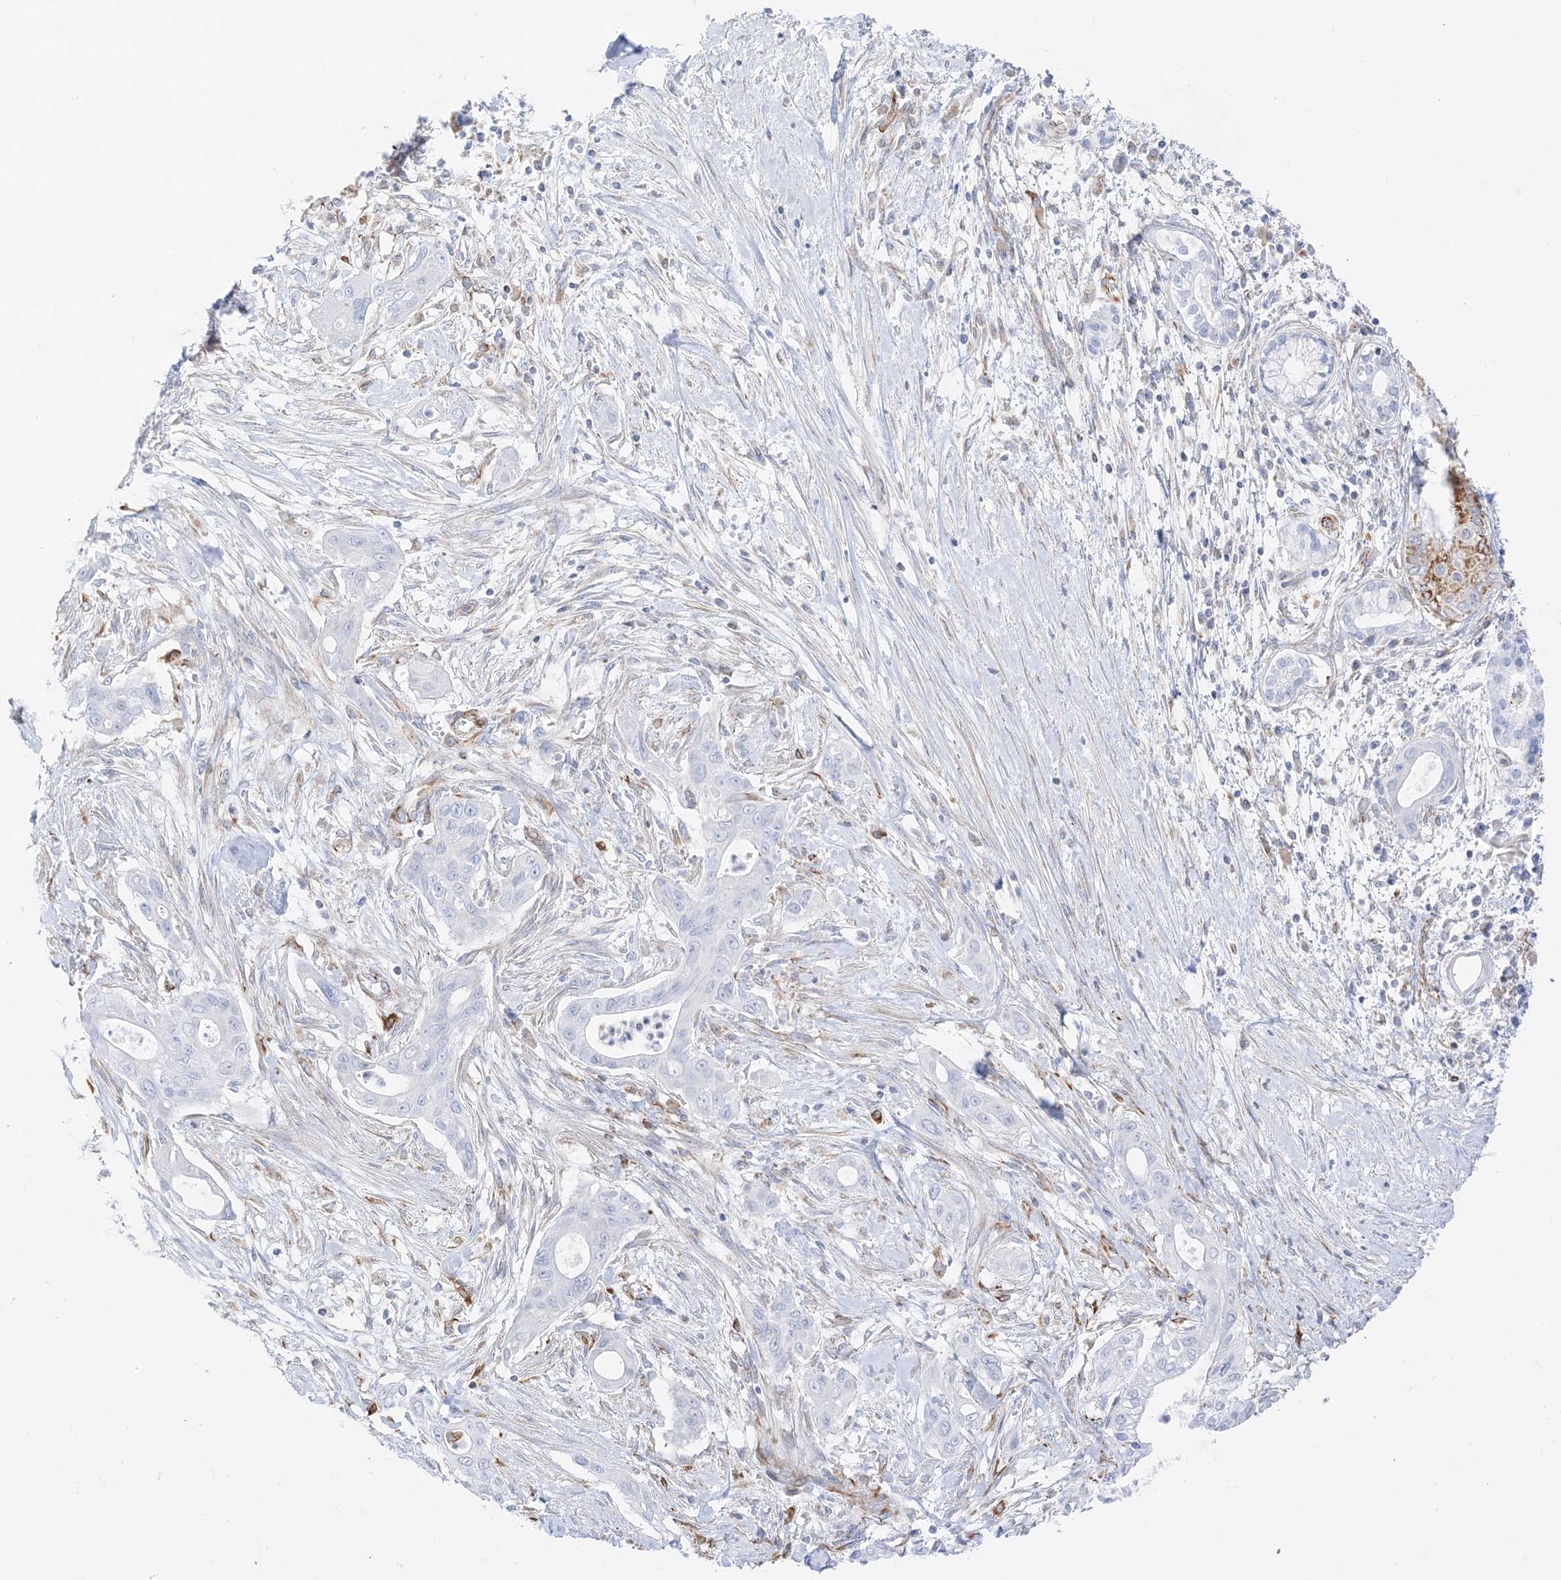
{"staining": {"intensity": "negative", "quantity": "none", "location": "none"}, "tissue": "pancreatic cancer", "cell_type": "Tumor cells", "image_type": "cancer", "snomed": [{"axis": "morphology", "description": "Adenocarcinoma, NOS"}, {"axis": "topography", "description": "Pancreas"}], "caption": "A high-resolution histopathology image shows immunohistochemistry staining of pancreatic cancer (adenocarcinoma), which reveals no significant staining in tumor cells.", "gene": "PID1", "patient": {"sex": "male", "age": 58}}